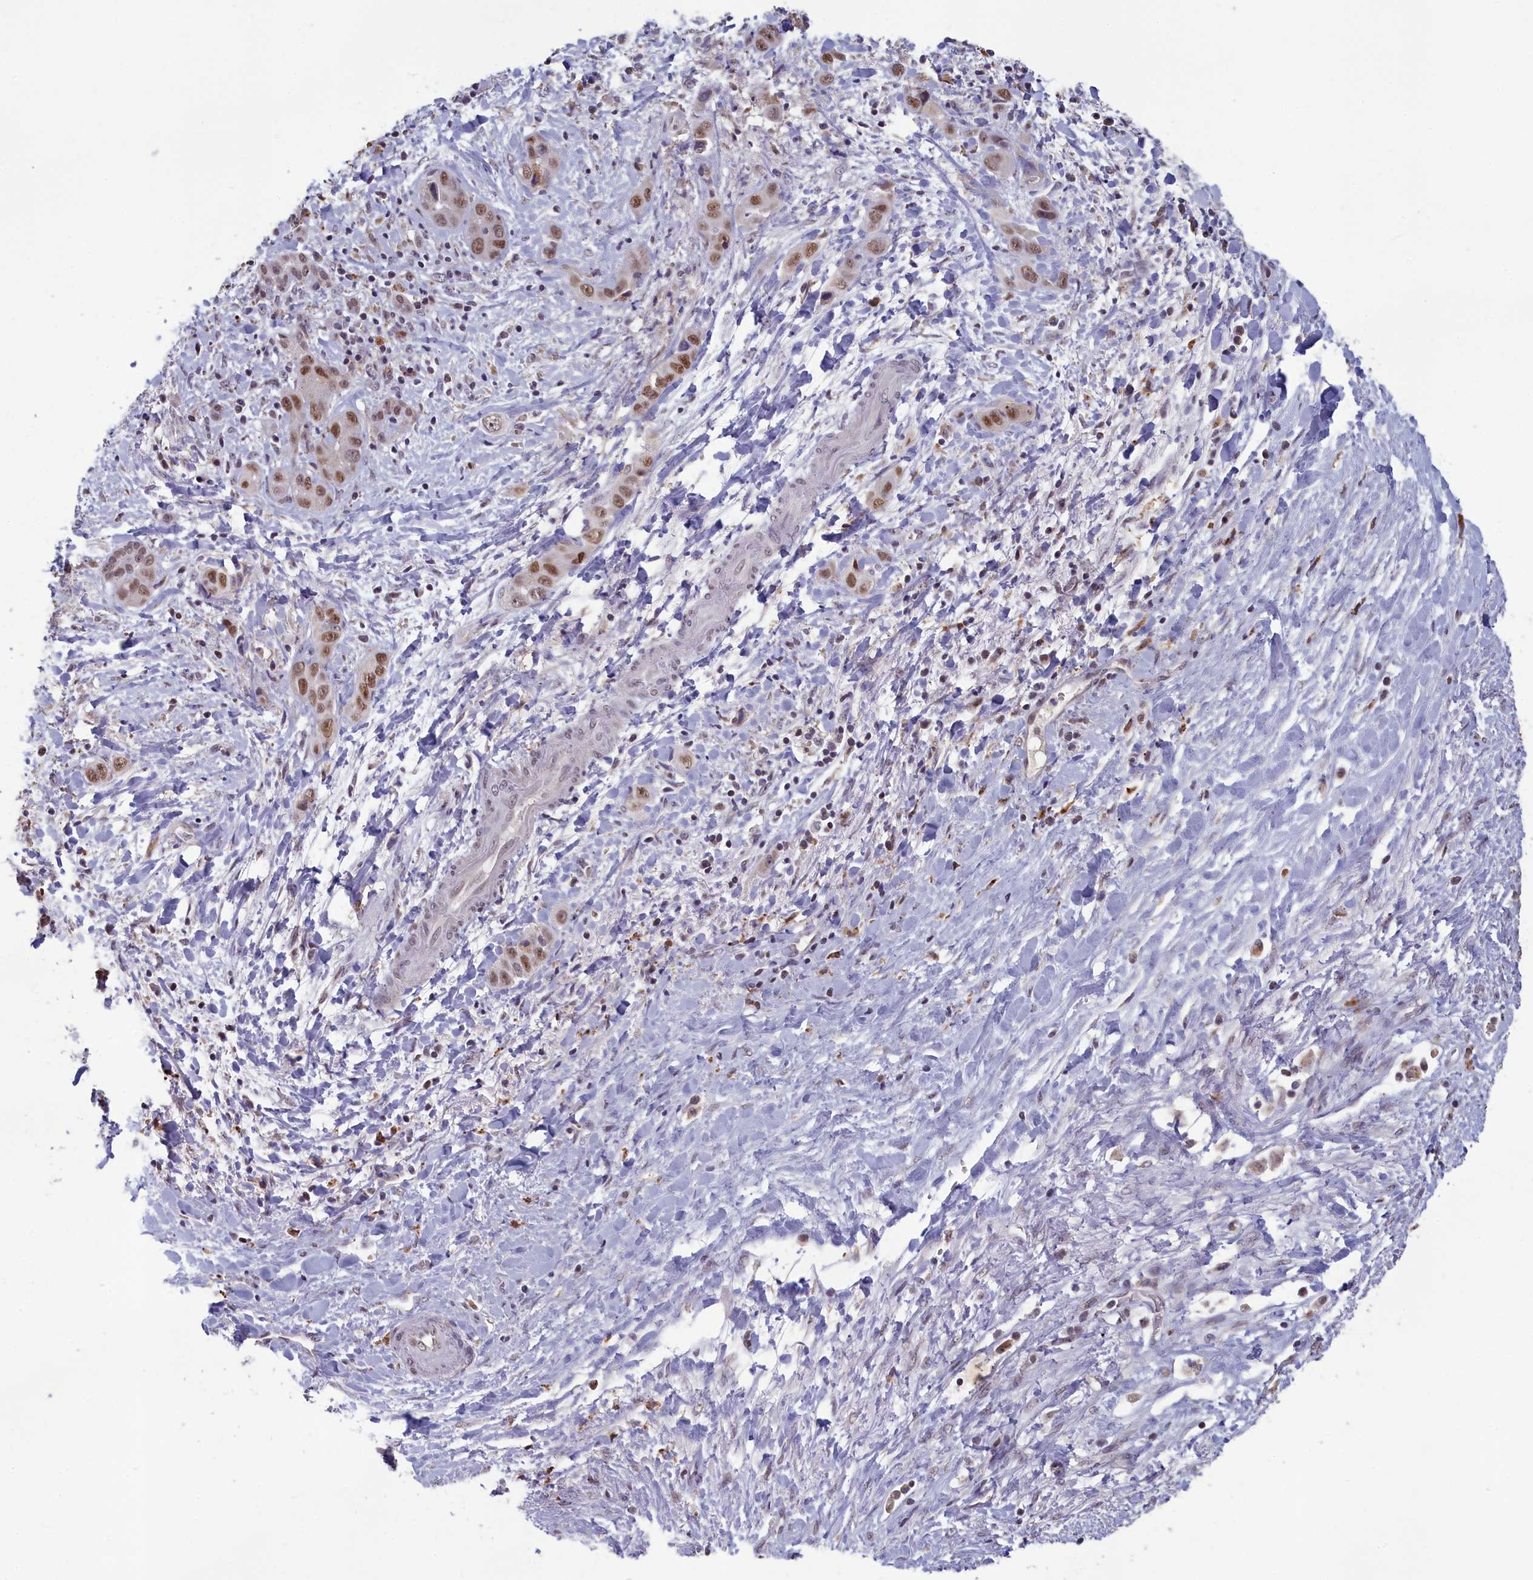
{"staining": {"intensity": "moderate", "quantity": ">75%", "location": "nuclear"}, "tissue": "liver cancer", "cell_type": "Tumor cells", "image_type": "cancer", "snomed": [{"axis": "morphology", "description": "Cholangiocarcinoma"}, {"axis": "topography", "description": "Liver"}], "caption": "Immunohistochemistry (IHC) (DAB) staining of human liver cancer displays moderate nuclear protein expression in about >75% of tumor cells. Using DAB (brown) and hematoxylin (blue) stains, captured at high magnification using brightfield microscopy.", "gene": "MT-CO3", "patient": {"sex": "female", "age": 52}}